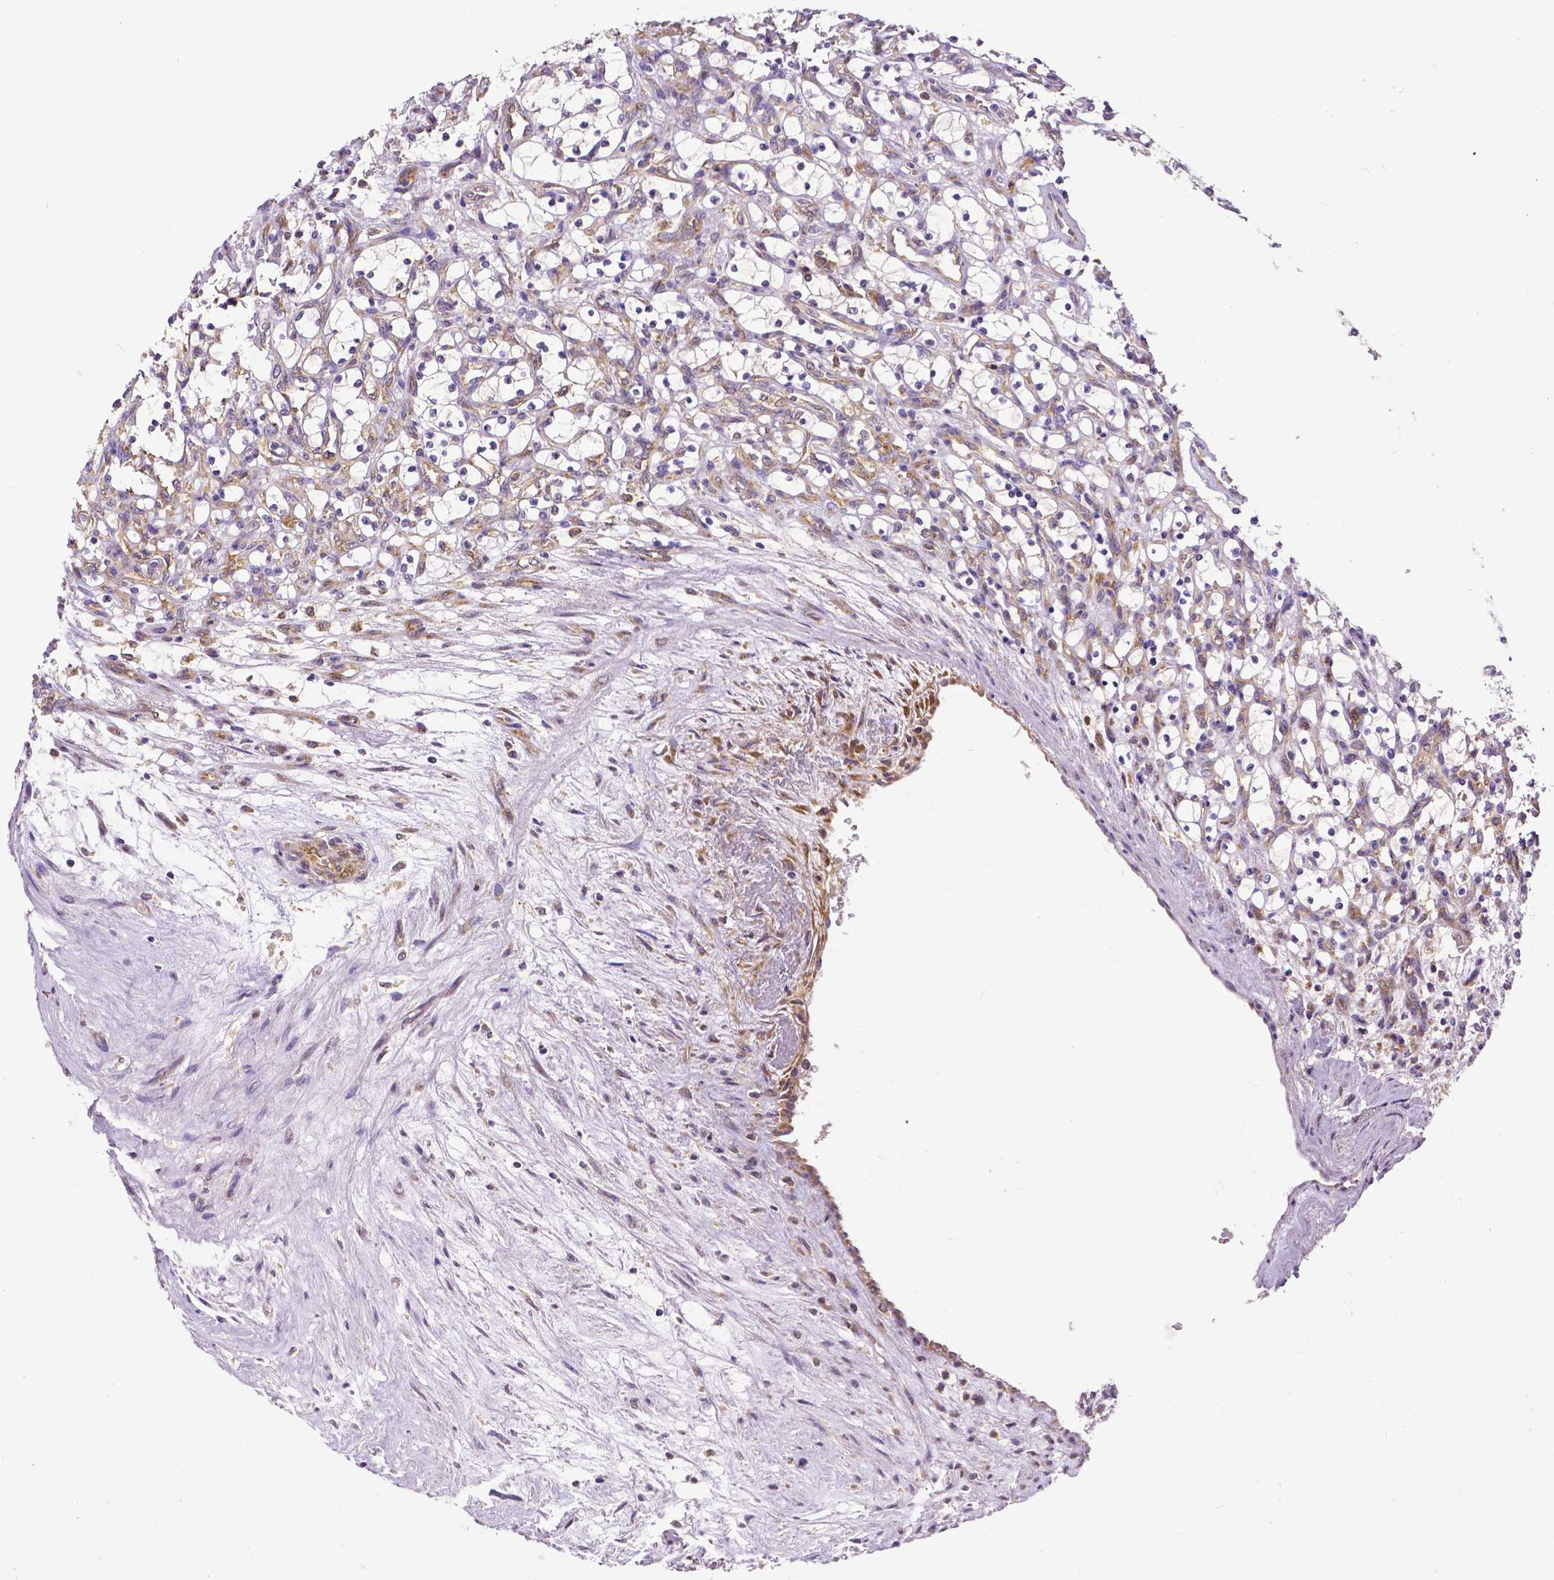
{"staining": {"intensity": "negative", "quantity": "none", "location": "none"}, "tissue": "renal cancer", "cell_type": "Tumor cells", "image_type": "cancer", "snomed": [{"axis": "morphology", "description": "Adenocarcinoma, NOS"}, {"axis": "topography", "description": "Kidney"}], "caption": "An image of human renal cancer is negative for staining in tumor cells.", "gene": "DICER1", "patient": {"sex": "female", "age": 69}}